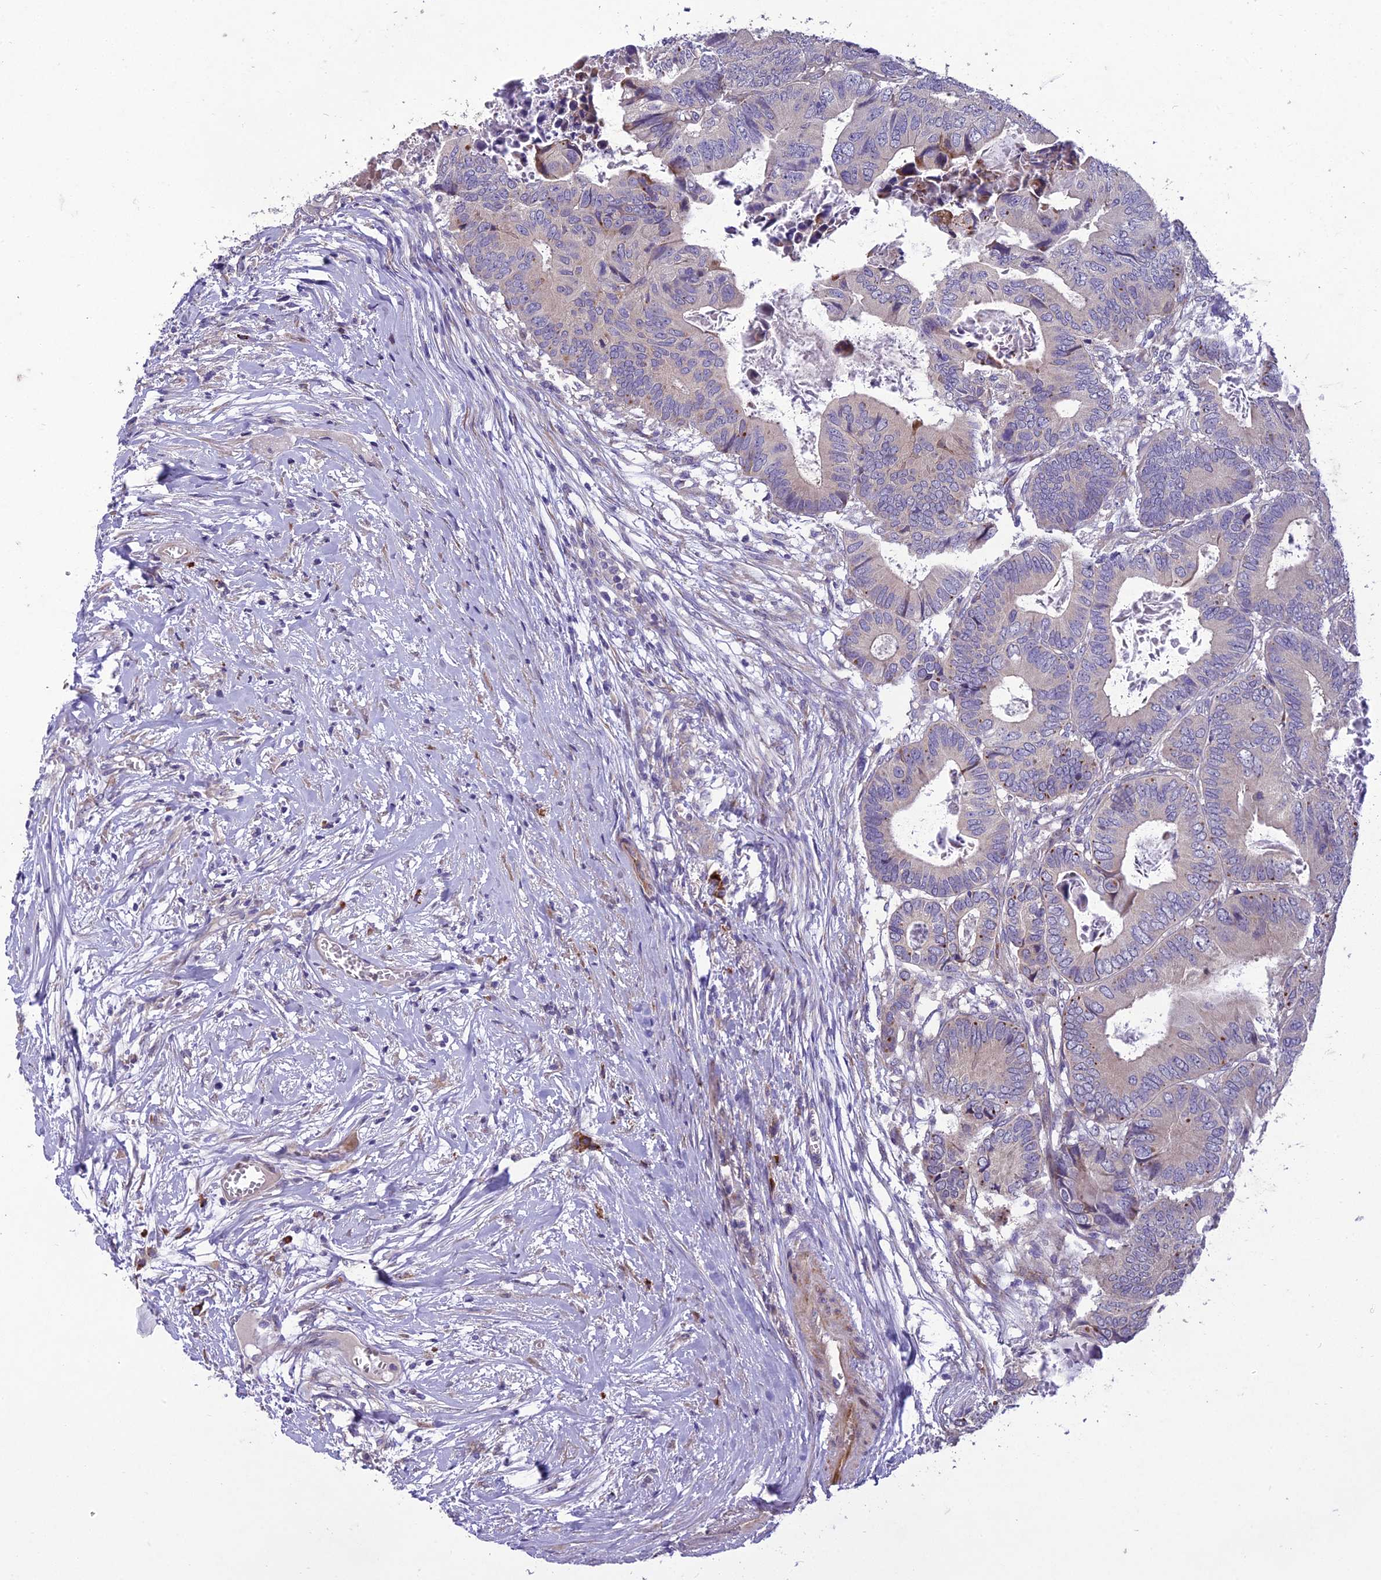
{"staining": {"intensity": "negative", "quantity": "none", "location": "none"}, "tissue": "colorectal cancer", "cell_type": "Tumor cells", "image_type": "cancer", "snomed": [{"axis": "morphology", "description": "Adenocarcinoma, NOS"}, {"axis": "topography", "description": "Colon"}], "caption": "IHC of colorectal cancer (adenocarcinoma) demonstrates no positivity in tumor cells.", "gene": "ADIPOR2", "patient": {"sex": "male", "age": 85}}